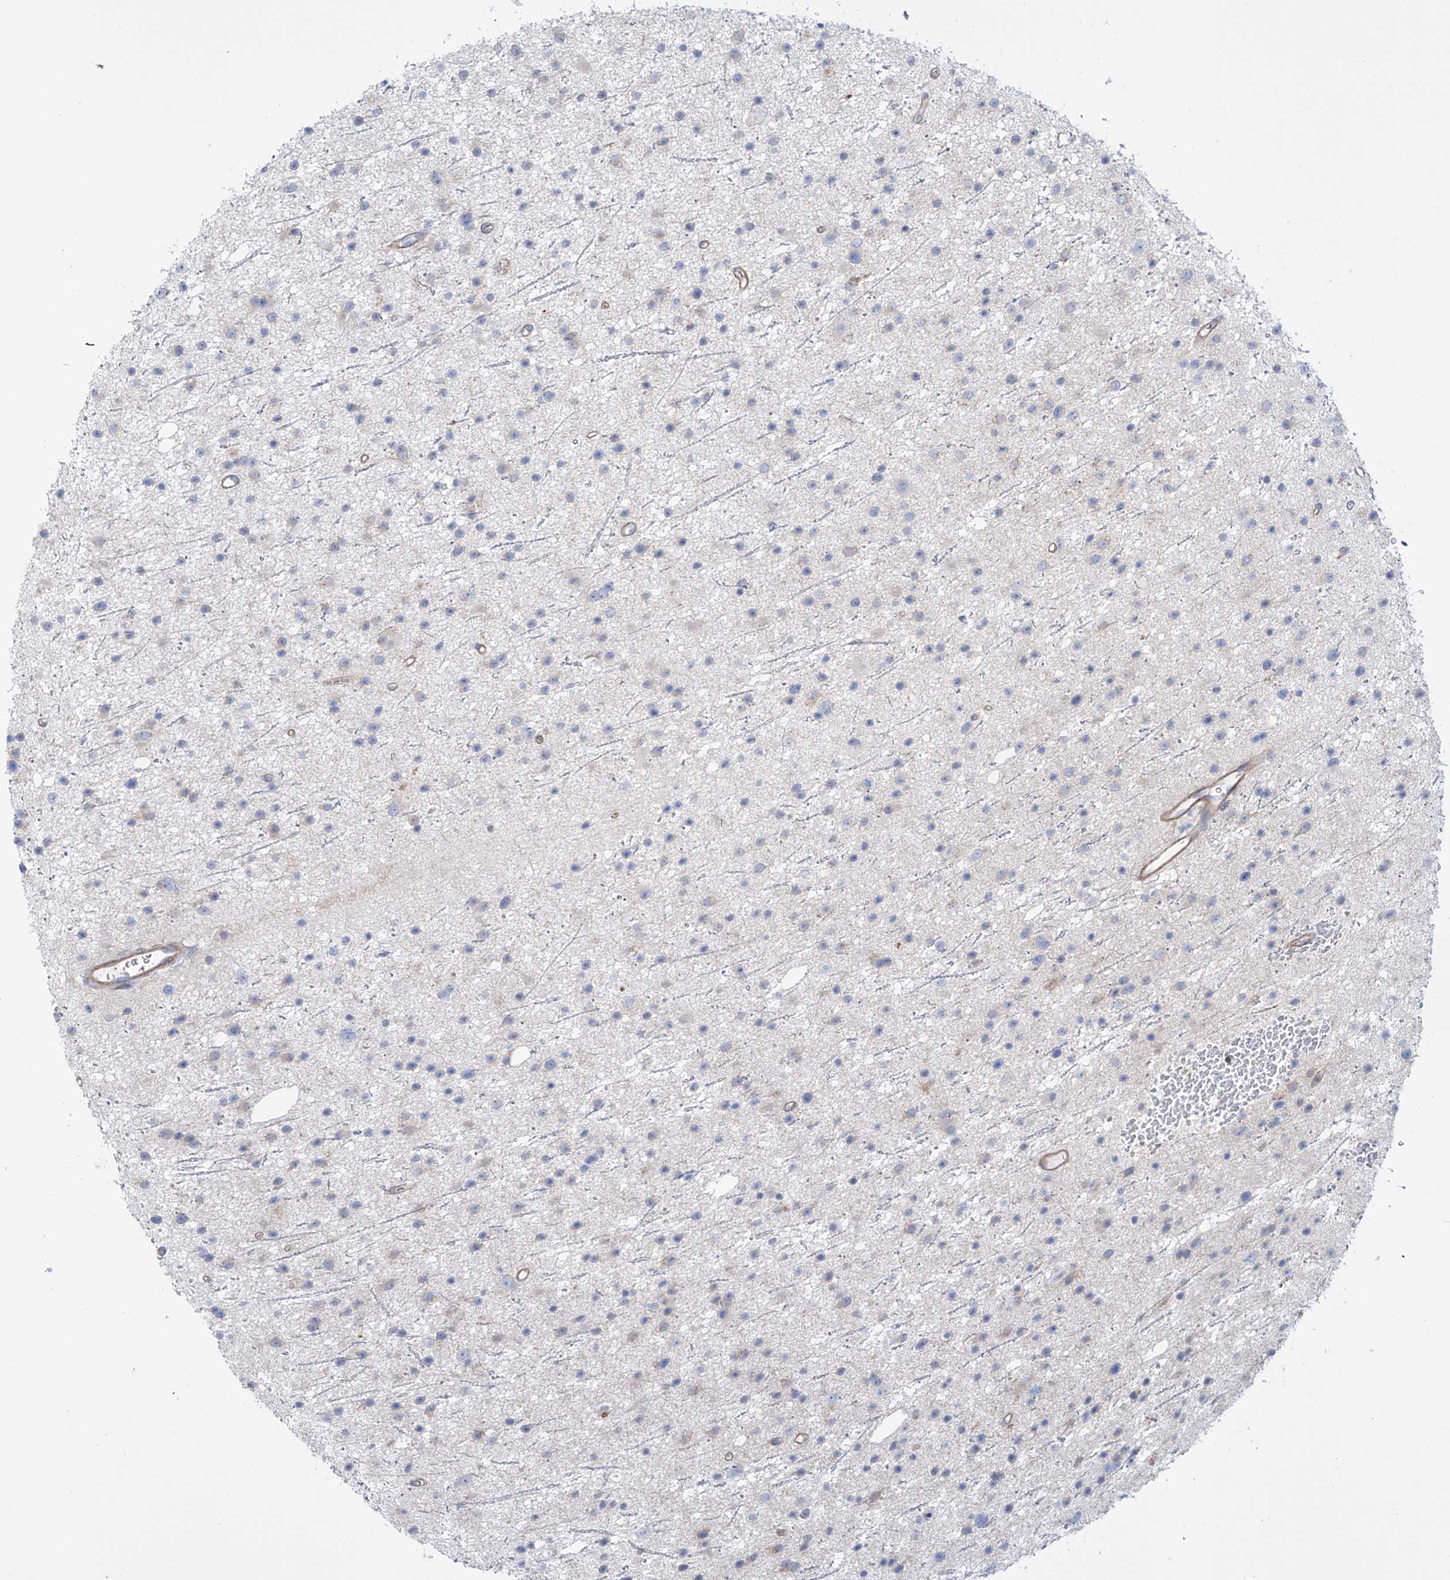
{"staining": {"intensity": "negative", "quantity": "none", "location": "none"}, "tissue": "glioma", "cell_type": "Tumor cells", "image_type": "cancer", "snomed": [{"axis": "morphology", "description": "Glioma, malignant, Low grade"}, {"axis": "topography", "description": "Cerebral cortex"}], "caption": "Histopathology image shows no protein positivity in tumor cells of malignant low-grade glioma tissue.", "gene": "TMEM209", "patient": {"sex": "female", "age": 39}}